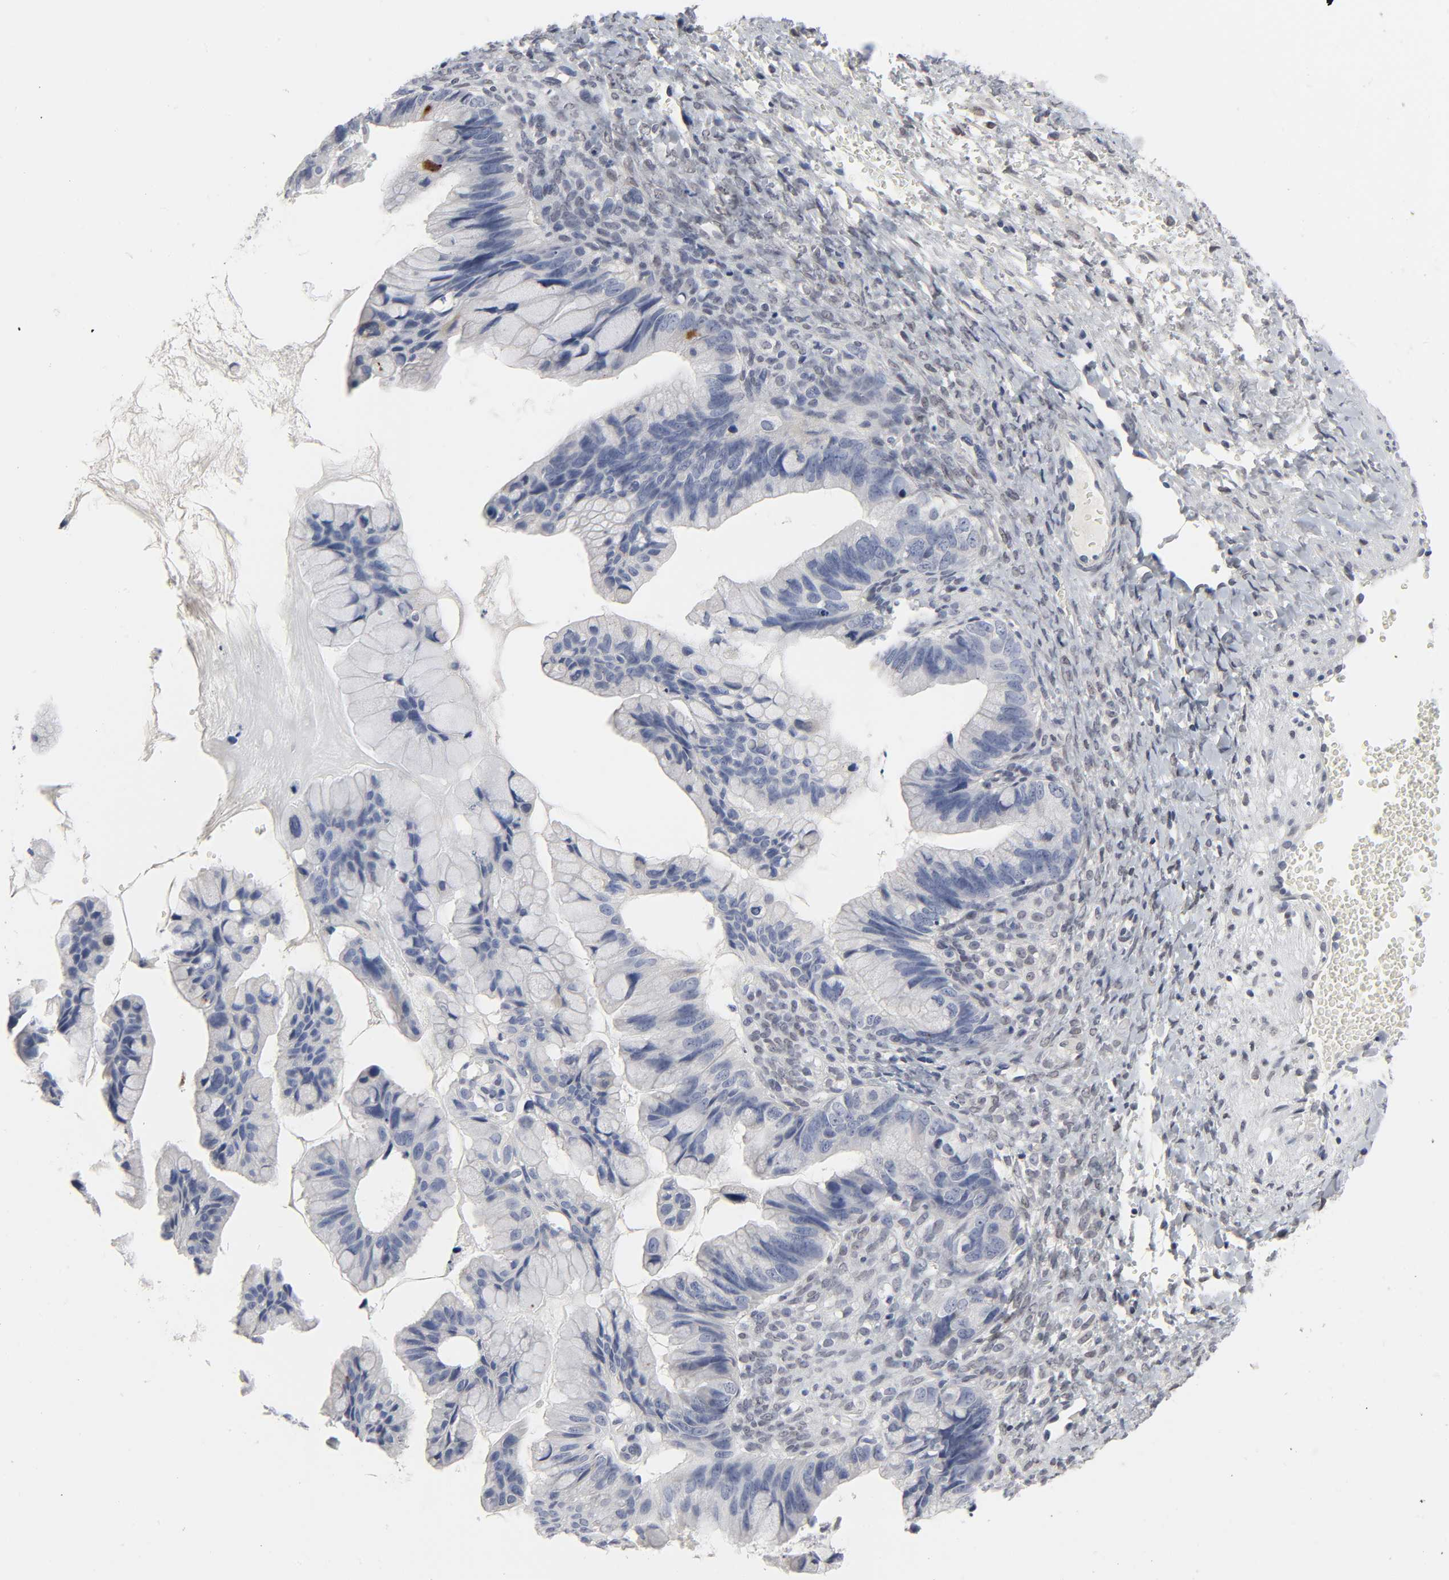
{"staining": {"intensity": "strong", "quantity": "<25%", "location": "cytoplasmic/membranous"}, "tissue": "ovarian cancer", "cell_type": "Tumor cells", "image_type": "cancer", "snomed": [{"axis": "morphology", "description": "Cystadenocarcinoma, mucinous, NOS"}, {"axis": "topography", "description": "Ovary"}], "caption": "DAB (3,3'-diaminobenzidine) immunohistochemical staining of human ovarian mucinous cystadenocarcinoma demonstrates strong cytoplasmic/membranous protein staining in approximately <25% of tumor cells. The staining was performed using DAB (3,3'-diaminobenzidine) to visualize the protein expression in brown, while the nuclei were stained in blue with hematoxylin (Magnification: 20x).", "gene": "SALL2", "patient": {"sex": "female", "age": 36}}